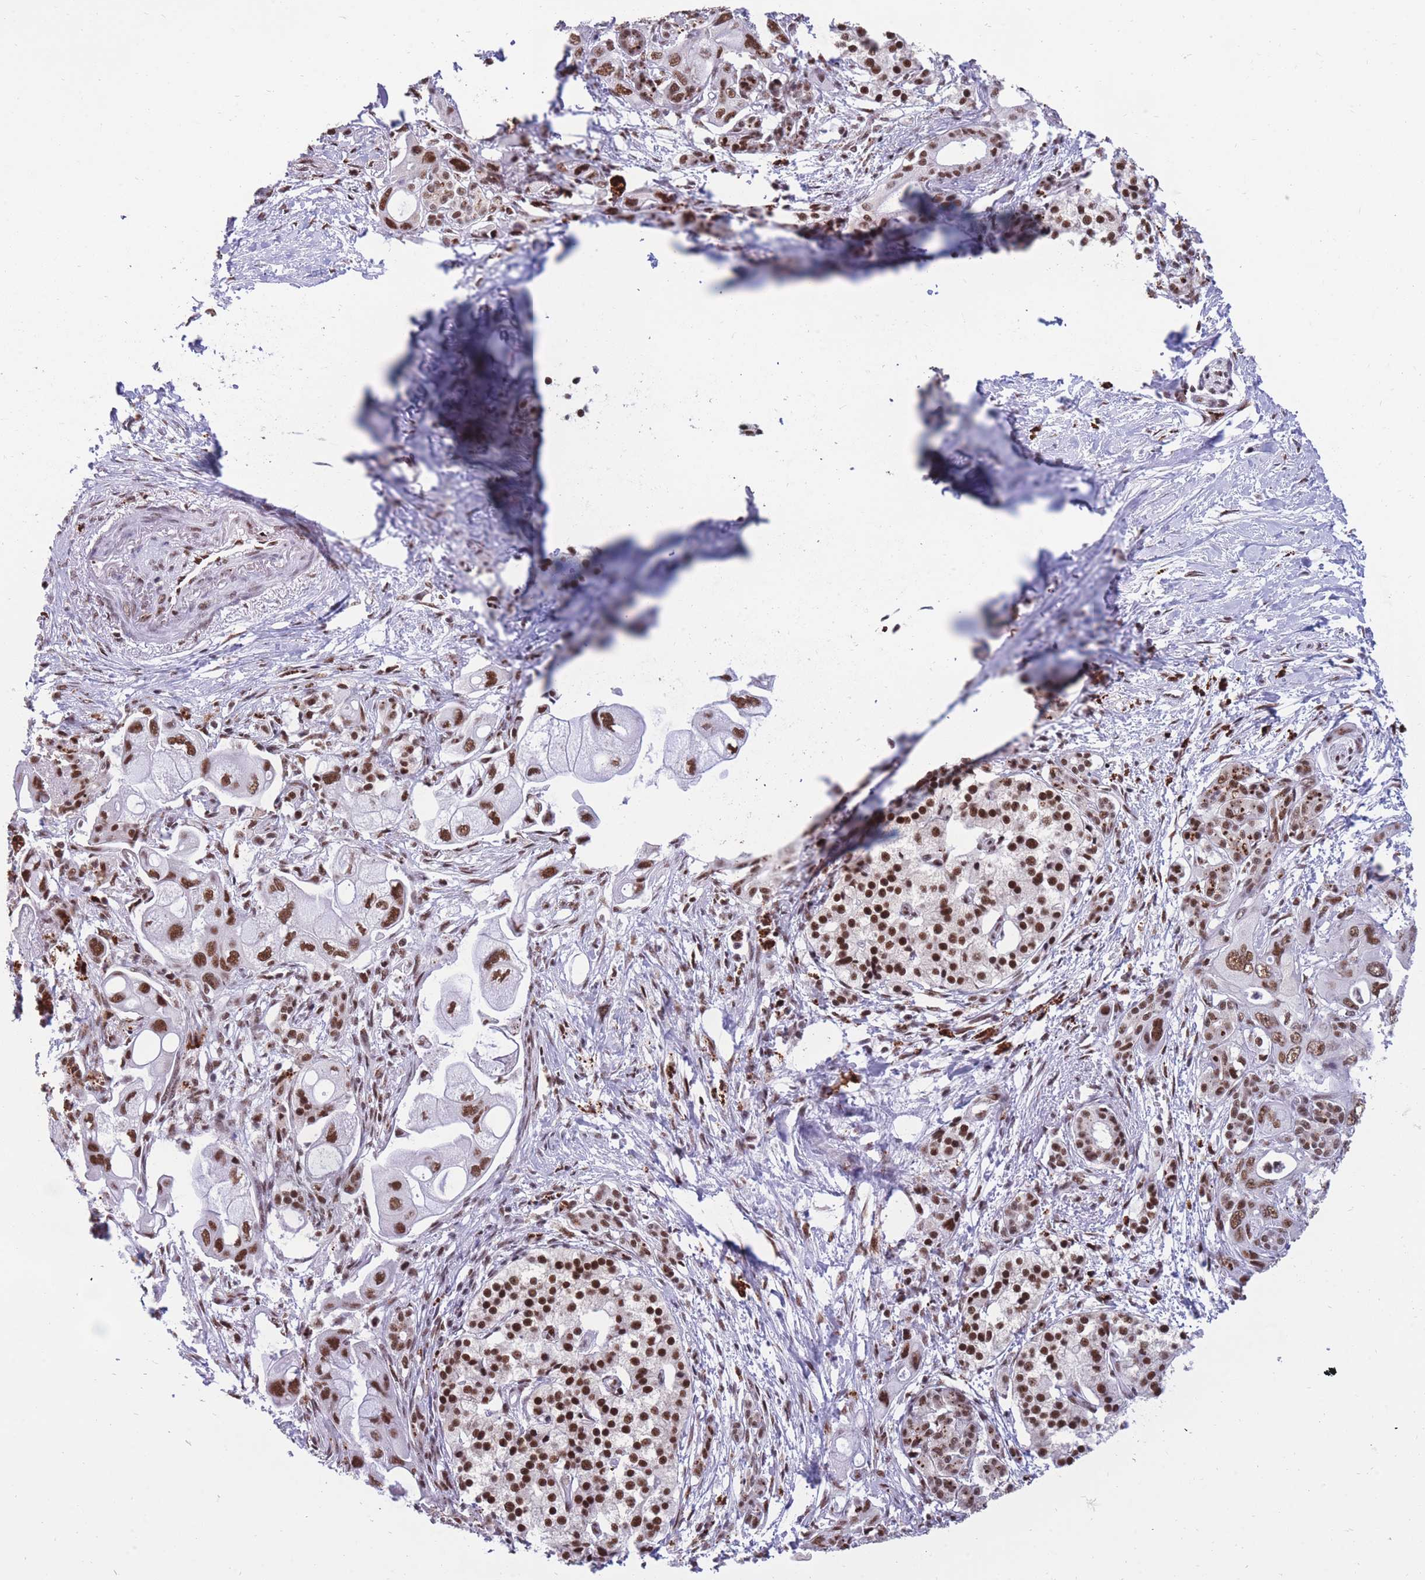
{"staining": {"intensity": "strong", "quantity": ">75%", "location": "nuclear"}, "tissue": "pancreatic cancer", "cell_type": "Tumor cells", "image_type": "cancer", "snomed": [{"axis": "morphology", "description": "Adenocarcinoma, NOS"}, {"axis": "topography", "description": "Pancreas"}], "caption": "Immunohistochemical staining of human pancreatic adenocarcinoma shows strong nuclear protein expression in approximately >75% of tumor cells. (IHC, brightfield microscopy, high magnification).", "gene": "PRPF19", "patient": {"sex": "male", "age": 68}}